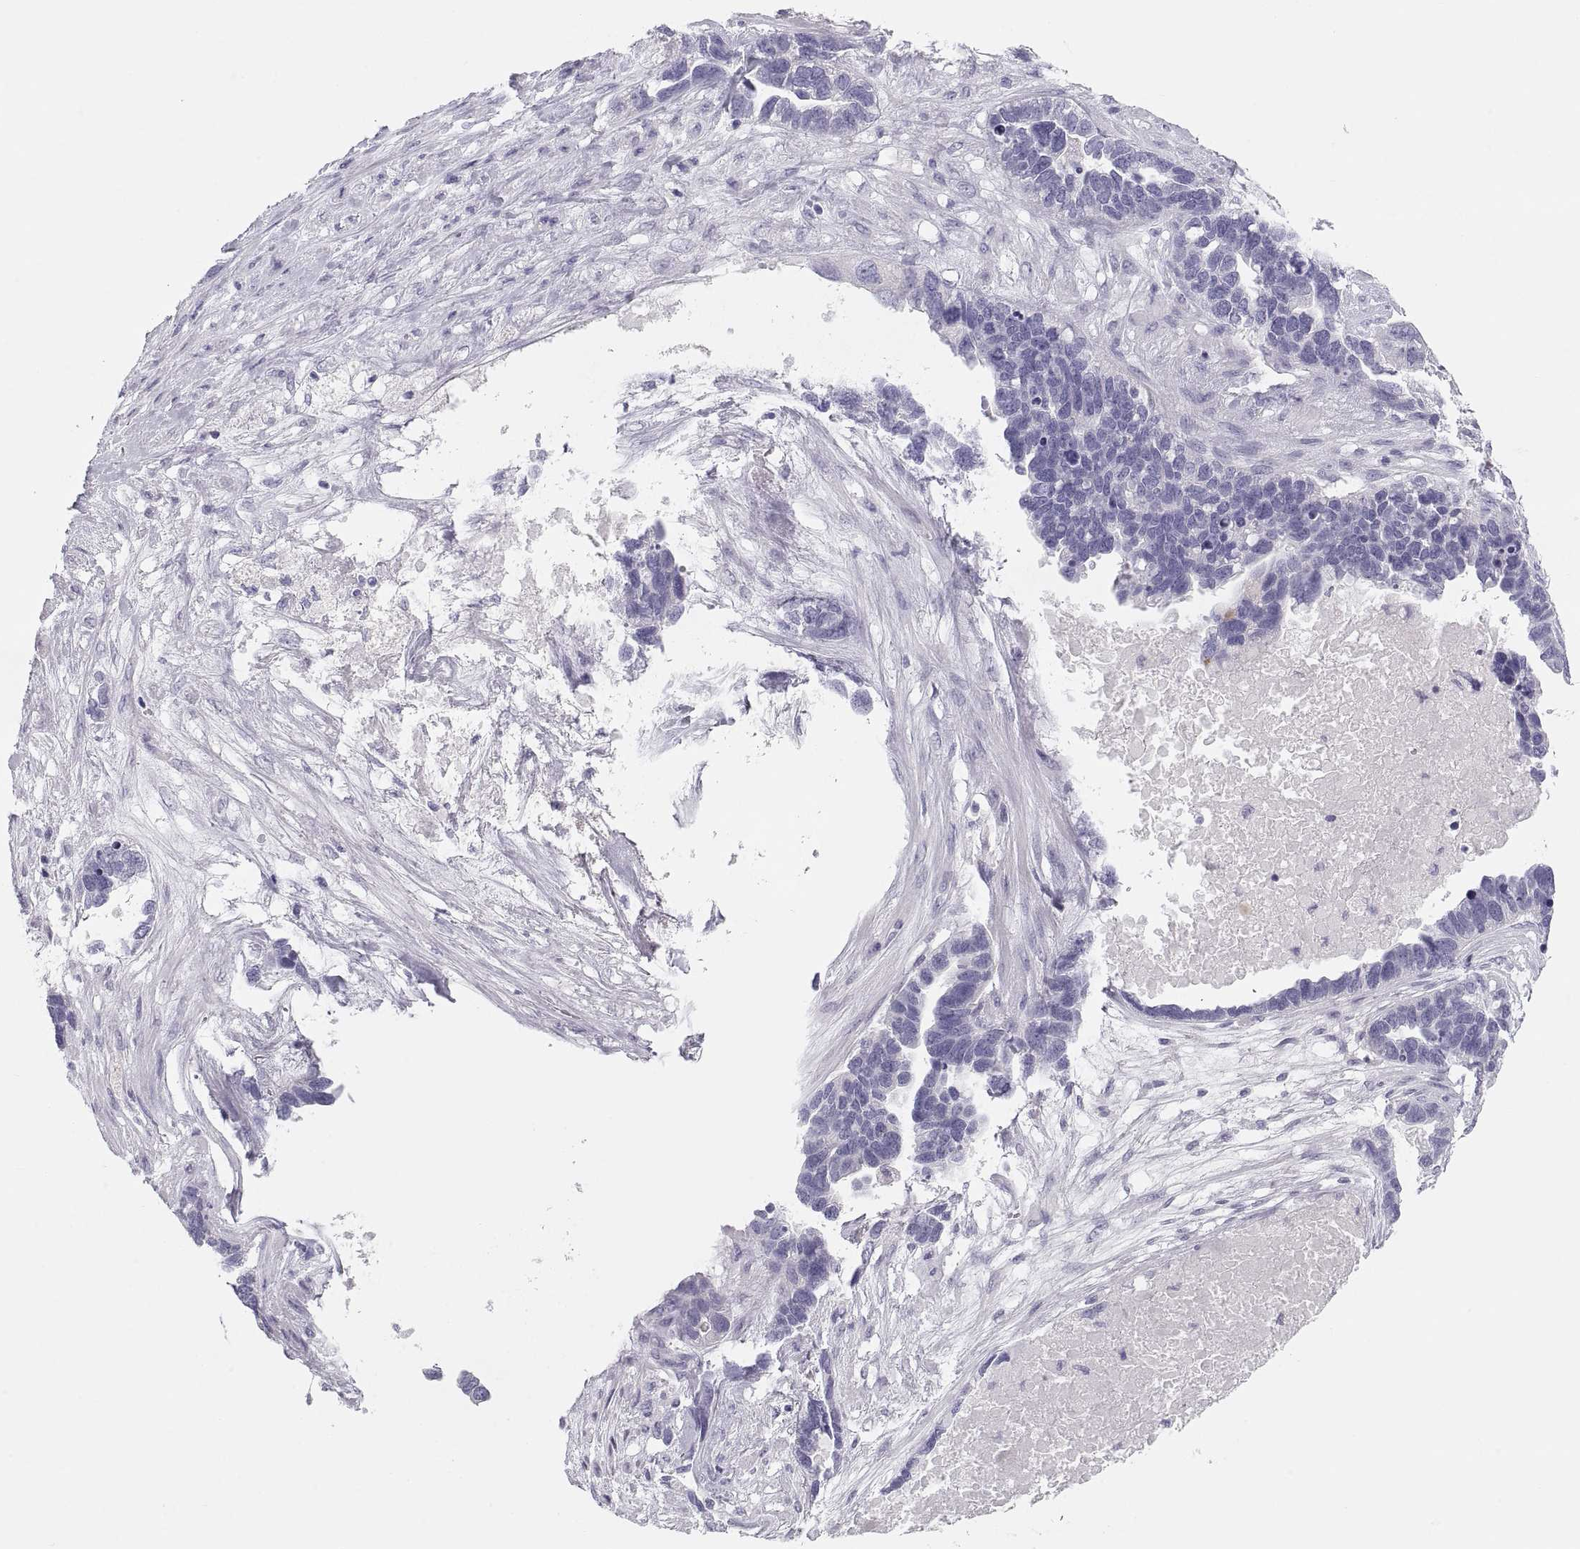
{"staining": {"intensity": "negative", "quantity": "none", "location": "none"}, "tissue": "ovarian cancer", "cell_type": "Tumor cells", "image_type": "cancer", "snomed": [{"axis": "morphology", "description": "Cystadenocarcinoma, serous, NOS"}, {"axis": "topography", "description": "Ovary"}], "caption": "Immunohistochemical staining of human ovarian cancer (serous cystadenocarcinoma) shows no significant expression in tumor cells.", "gene": "MAGEB2", "patient": {"sex": "female", "age": 54}}